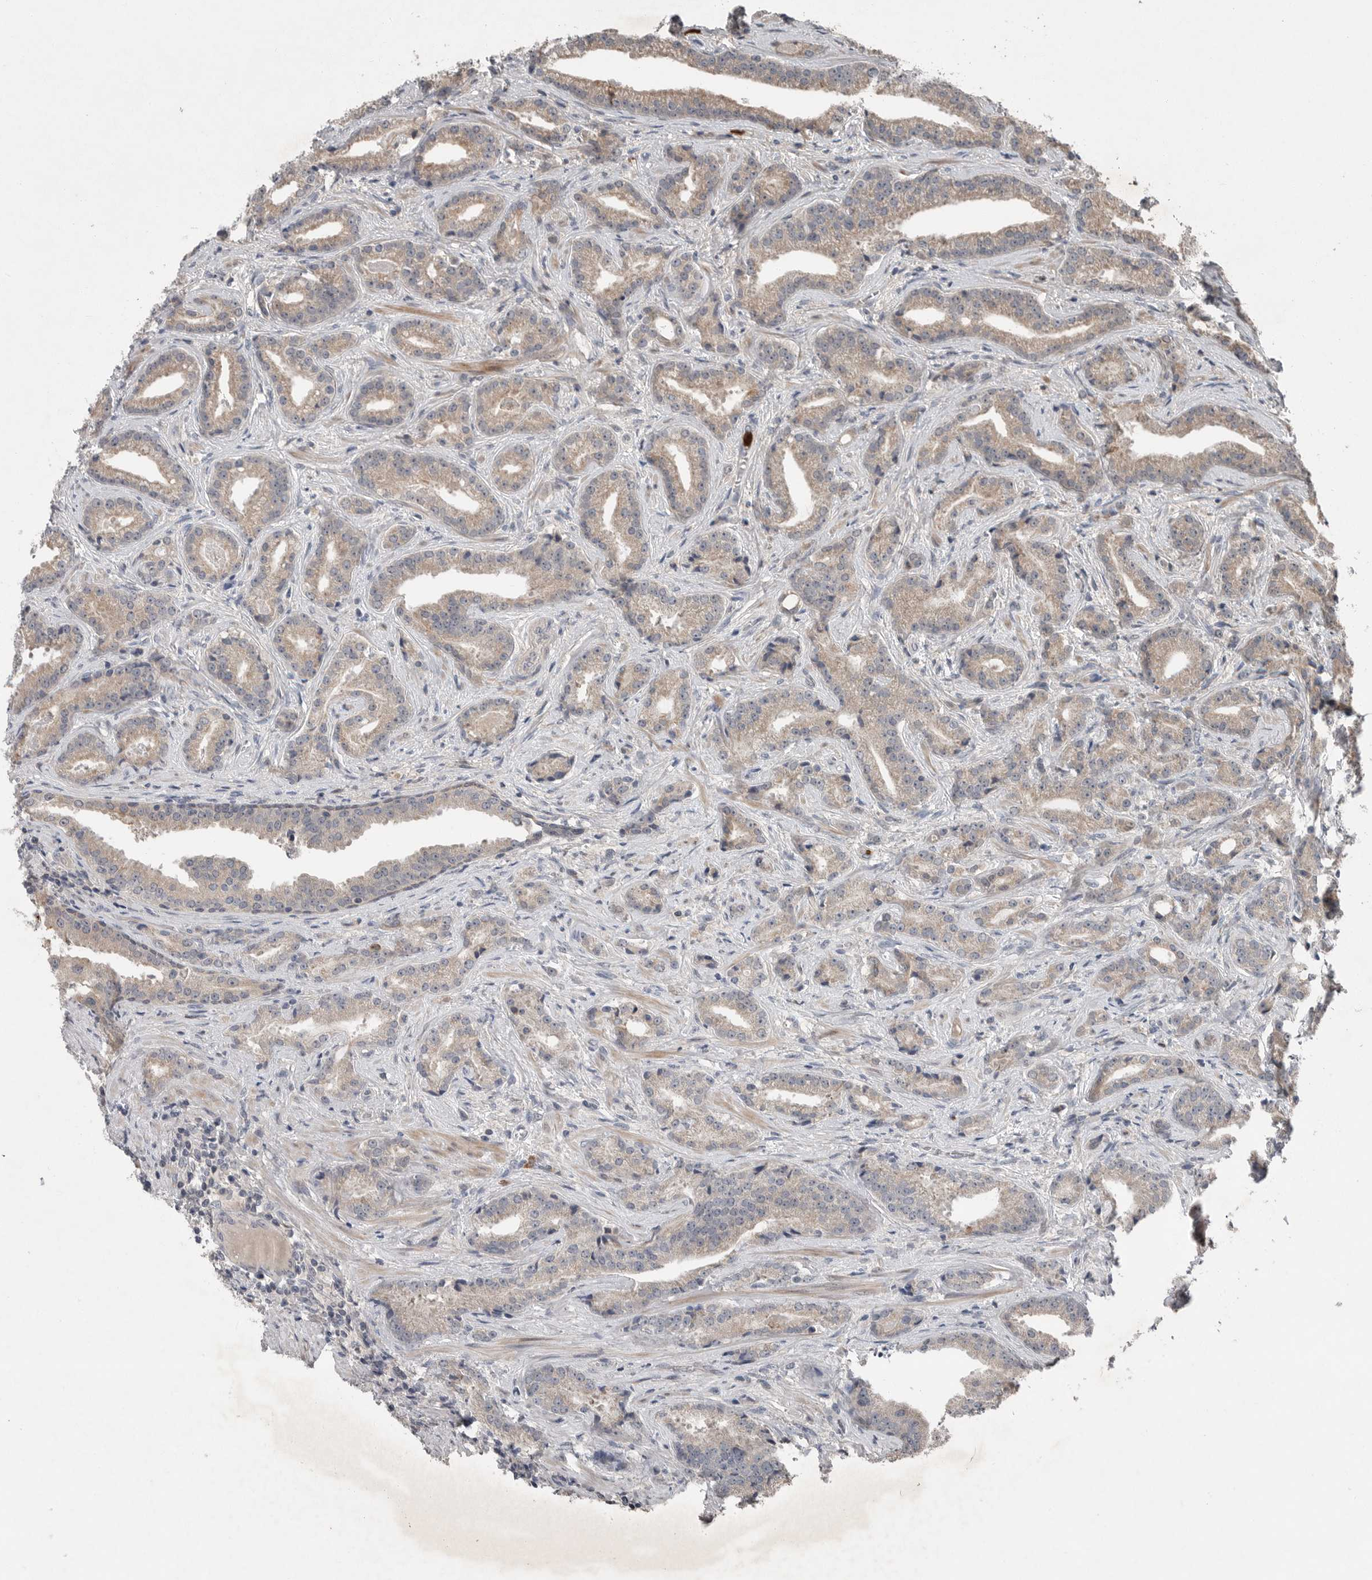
{"staining": {"intensity": "weak", "quantity": ">75%", "location": "cytoplasmic/membranous"}, "tissue": "prostate cancer", "cell_type": "Tumor cells", "image_type": "cancer", "snomed": [{"axis": "morphology", "description": "Adenocarcinoma, Low grade"}, {"axis": "topography", "description": "Prostate"}], "caption": "Adenocarcinoma (low-grade) (prostate) stained for a protein displays weak cytoplasmic/membranous positivity in tumor cells. The protein is shown in brown color, while the nuclei are stained blue.", "gene": "SCP2", "patient": {"sex": "male", "age": 67}}